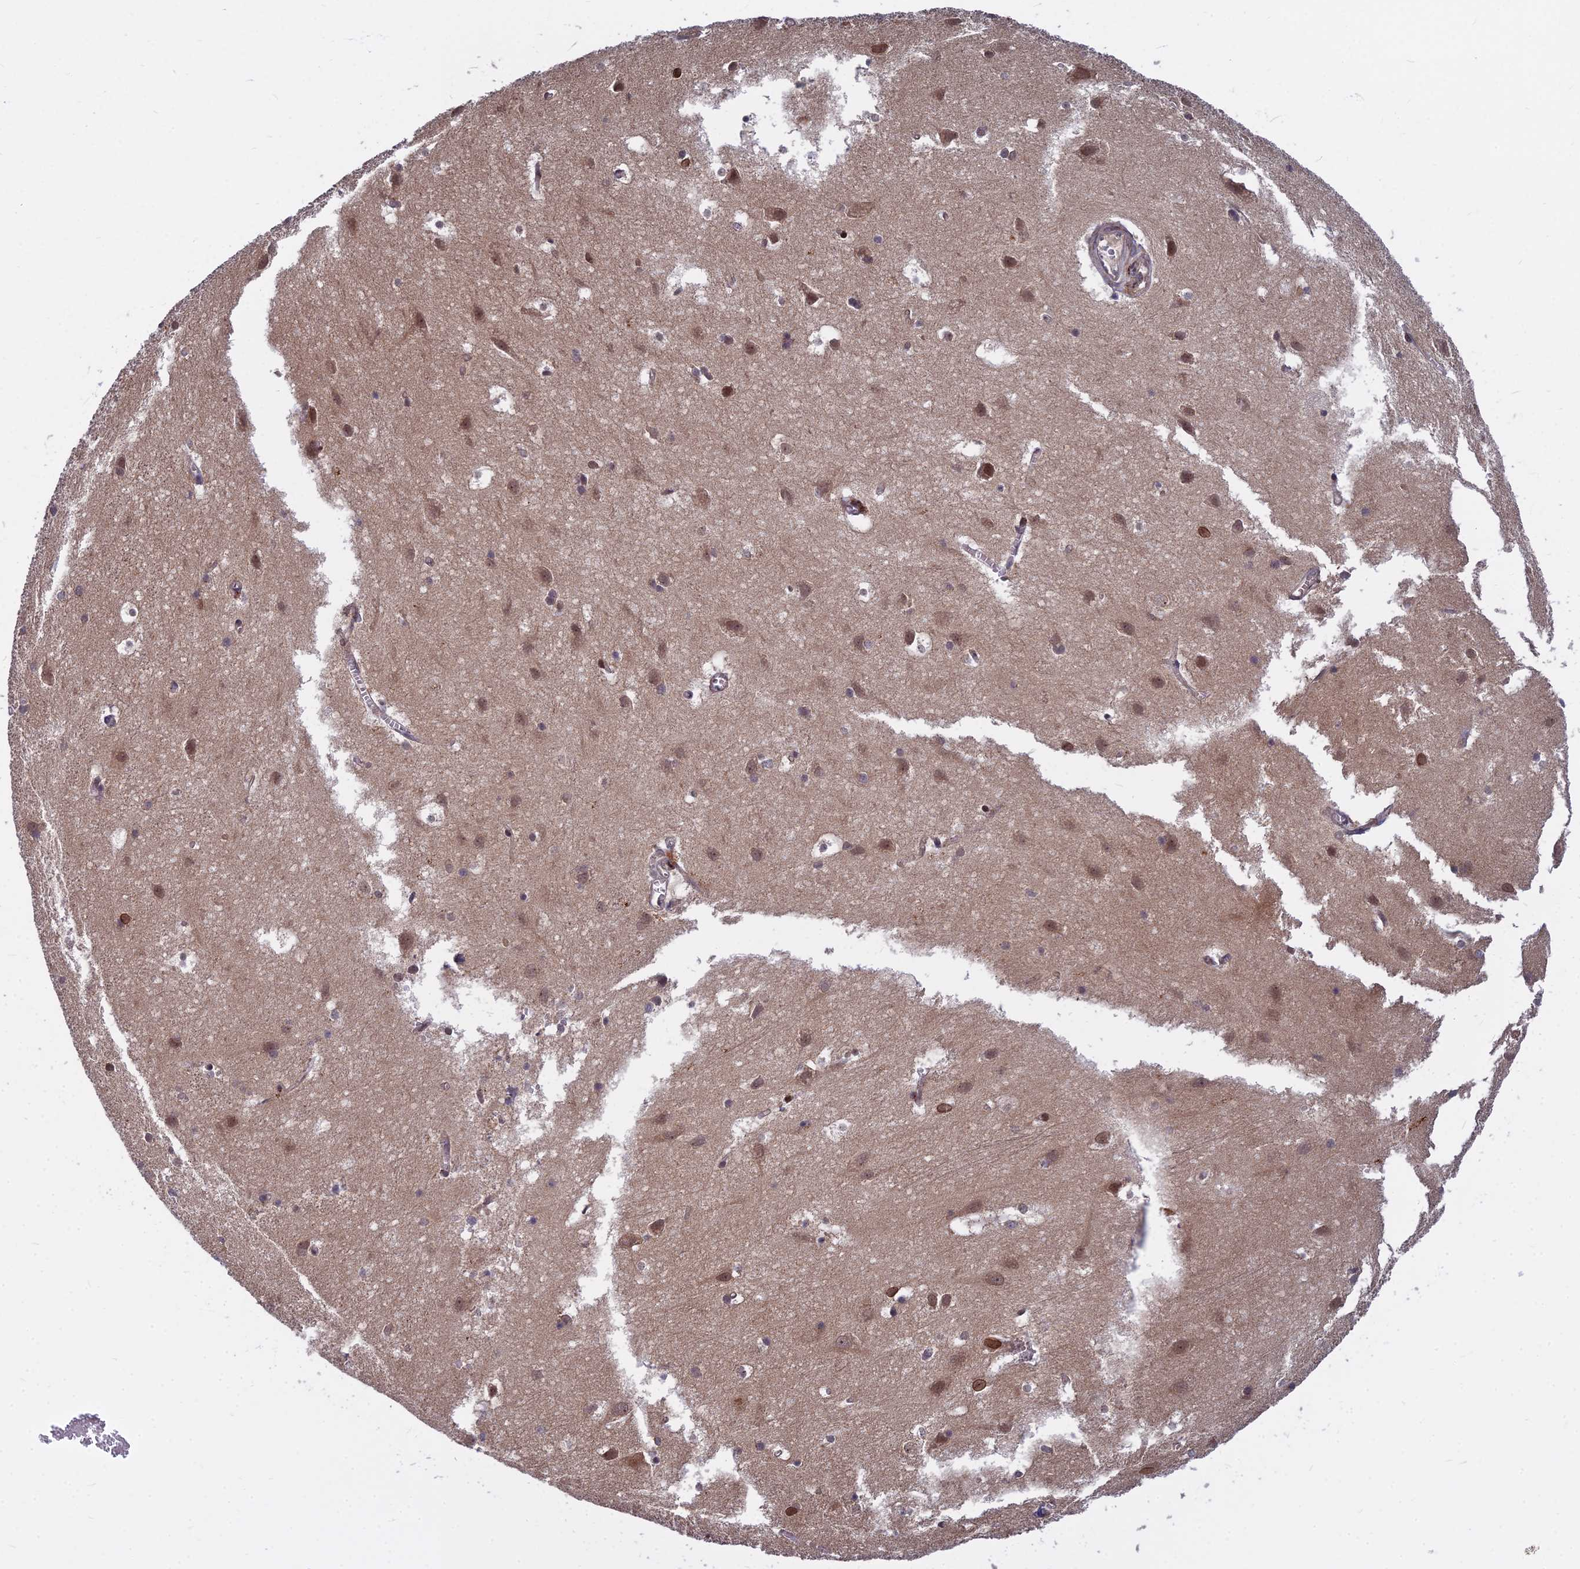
{"staining": {"intensity": "weak", "quantity": ">75%", "location": "cytoplasmic/membranous"}, "tissue": "cerebral cortex", "cell_type": "Endothelial cells", "image_type": "normal", "snomed": [{"axis": "morphology", "description": "Normal tissue, NOS"}, {"axis": "topography", "description": "Cerebral cortex"}], "caption": "High-magnification brightfield microscopy of unremarkable cerebral cortex stained with DAB (brown) and counterstained with hematoxylin (blue). endothelial cells exhibit weak cytoplasmic/membranous staining is present in about>75% of cells. Immunohistochemistry (ihc) stains the protein of interest in brown and the nuclei are stained blue.", "gene": "COMMD2", "patient": {"sex": "male", "age": 54}}